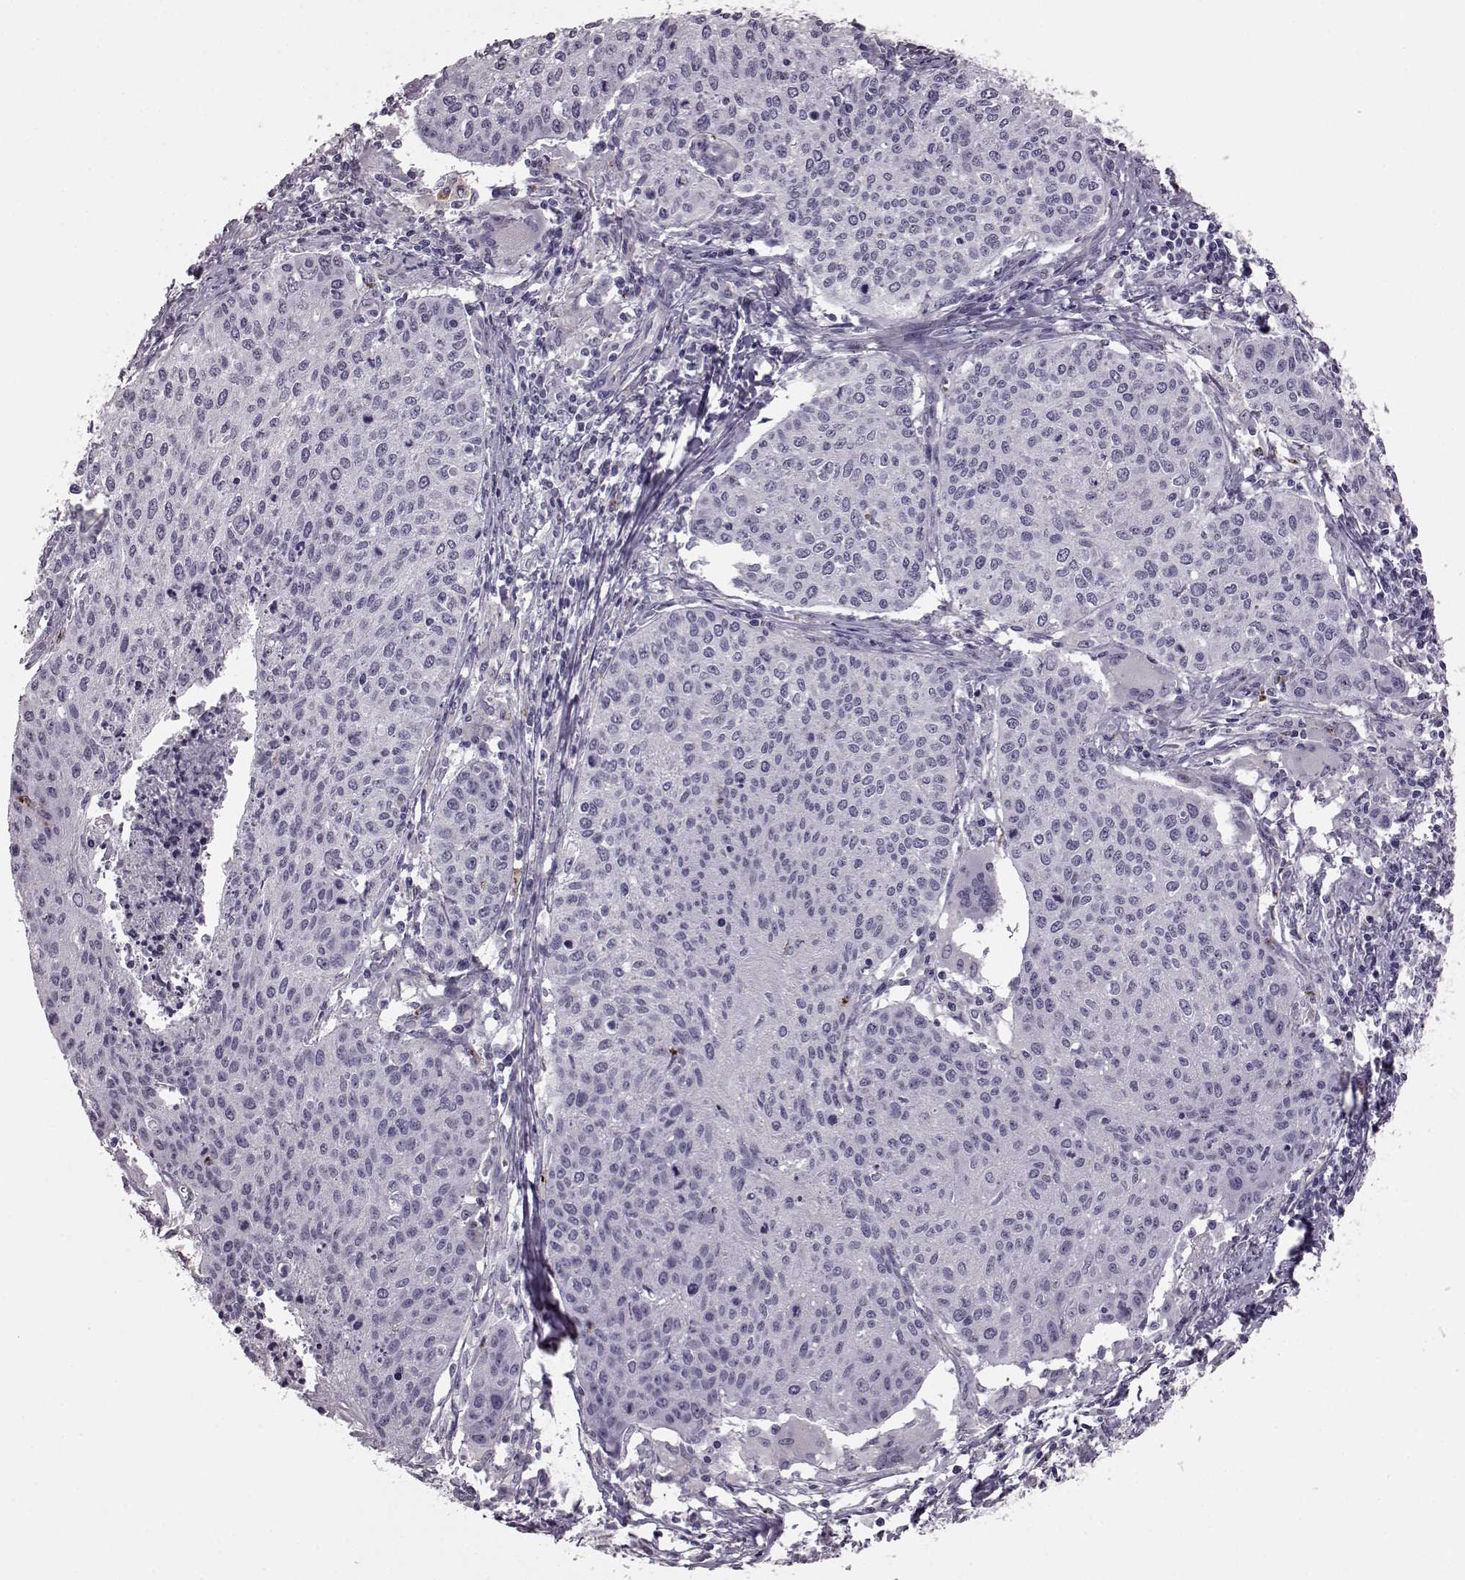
{"staining": {"intensity": "negative", "quantity": "none", "location": "none"}, "tissue": "cervical cancer", "cell_type": "Tumor cells", "image_type": "cancer", "snomed": [{"axis": "morphology", "description": "Squamous cell carcinoma, NOS"}, {"axis": "topography", "description": "Cervix"}], "caption": "An IHC micrograph of cervical cancer is shown. There is no staining in tumor cells of cervical cancer.", "gene": "SNTG1", "patient": {"sex": "female", "age": 38}}